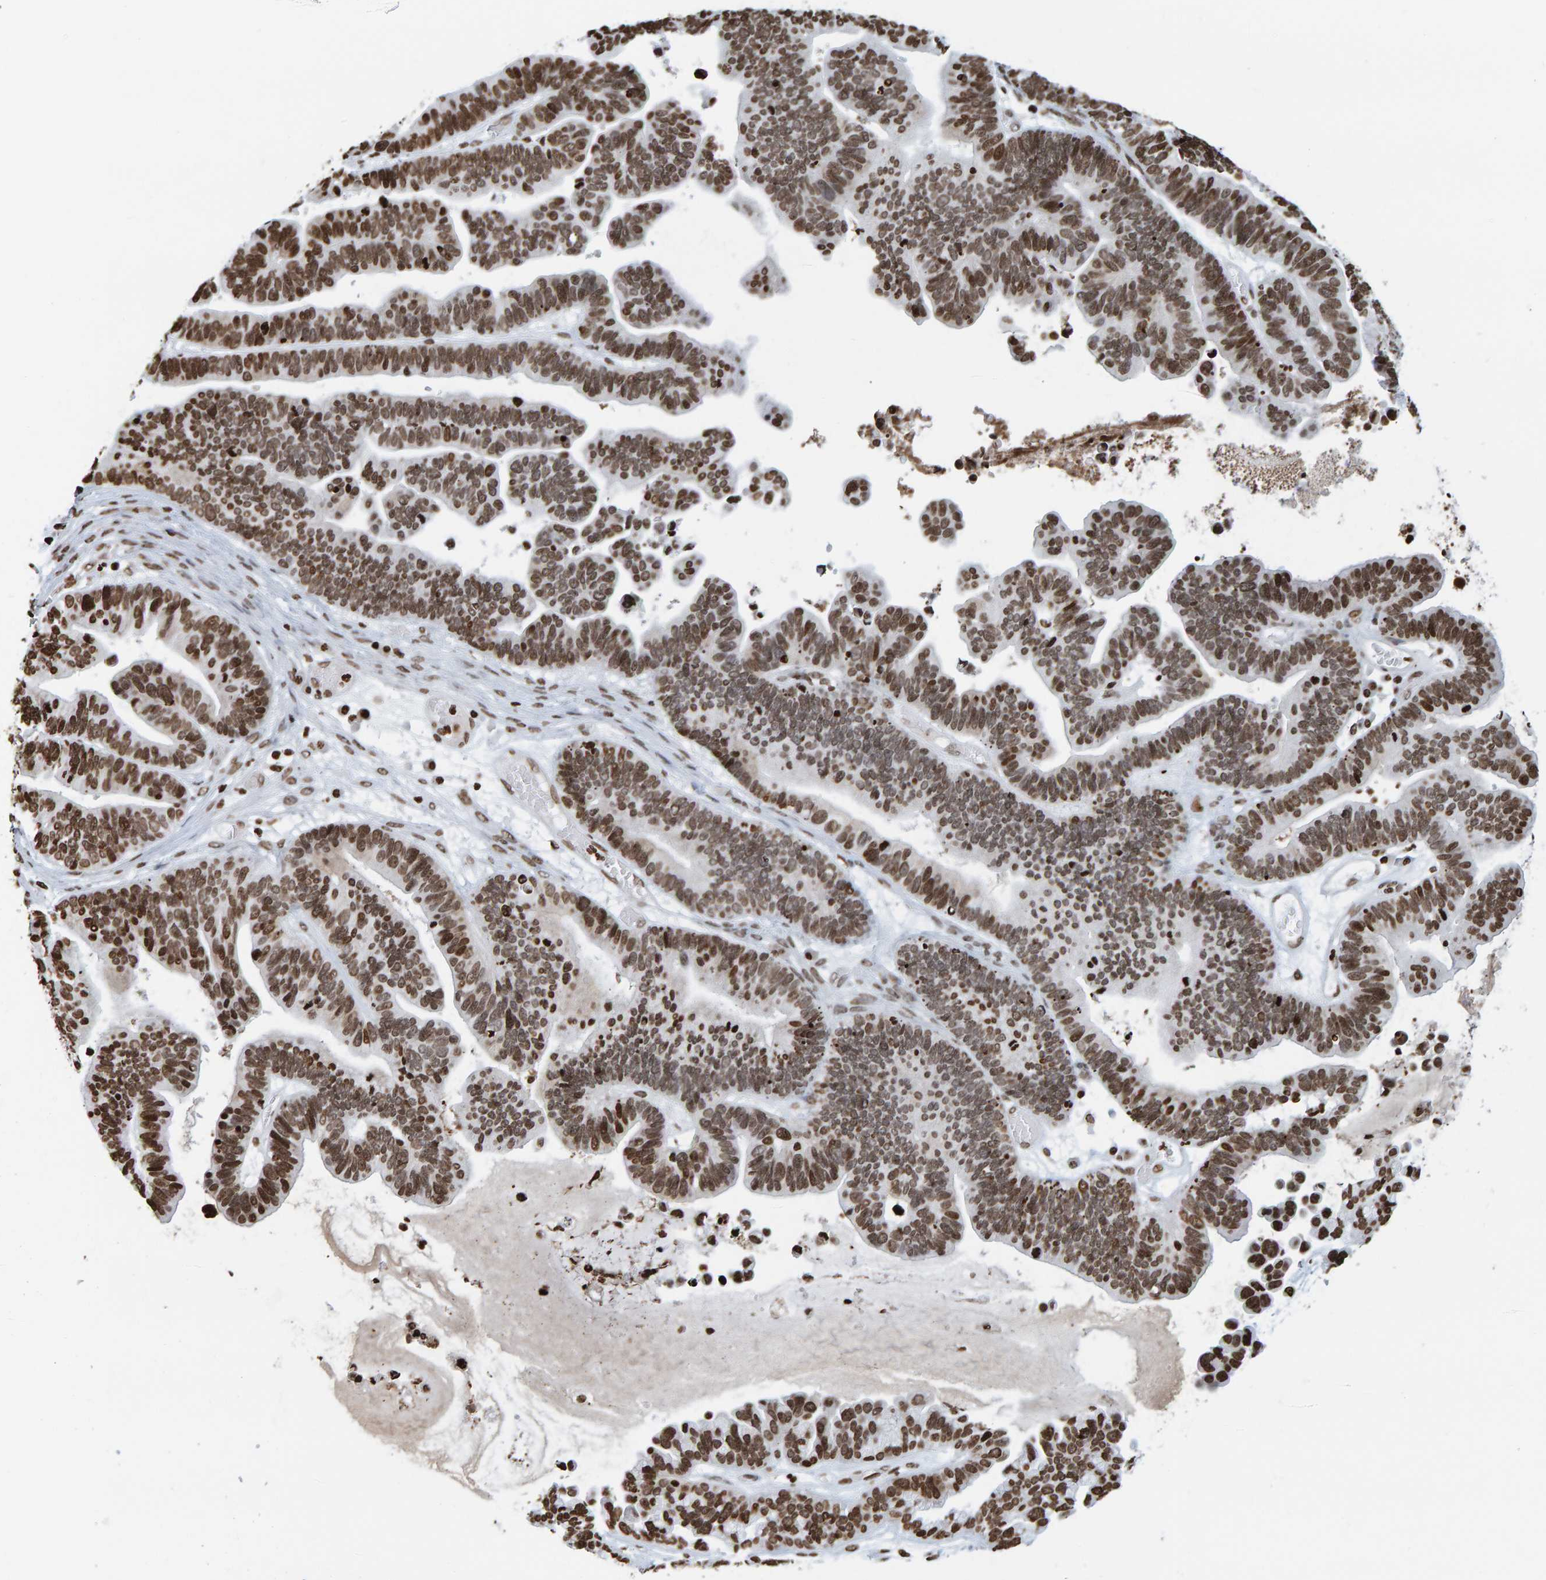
{"staining": {"intensity": "moderate", "quantity": ">75%", "location": "nuclear"}, "tissue": "ovarian cancer", "cell_type": "Tumor cells", "image_type": "cancer", "snomed": [{"axis": "morphology", "description": "Cystadenocarcinoma, serous, NOS"}, {"axis": "topography", "description": "Ovary"}], "caption": "Brown immunohistochemical staining in human ovarian cancer reveals moderate nuclear positivity in approximately >75% of tumor cells. (Brightfield microscopy of DAB IHC at high magnification).", "gene": "BRF2", "patient": {"sex": "female", "age": 56}}